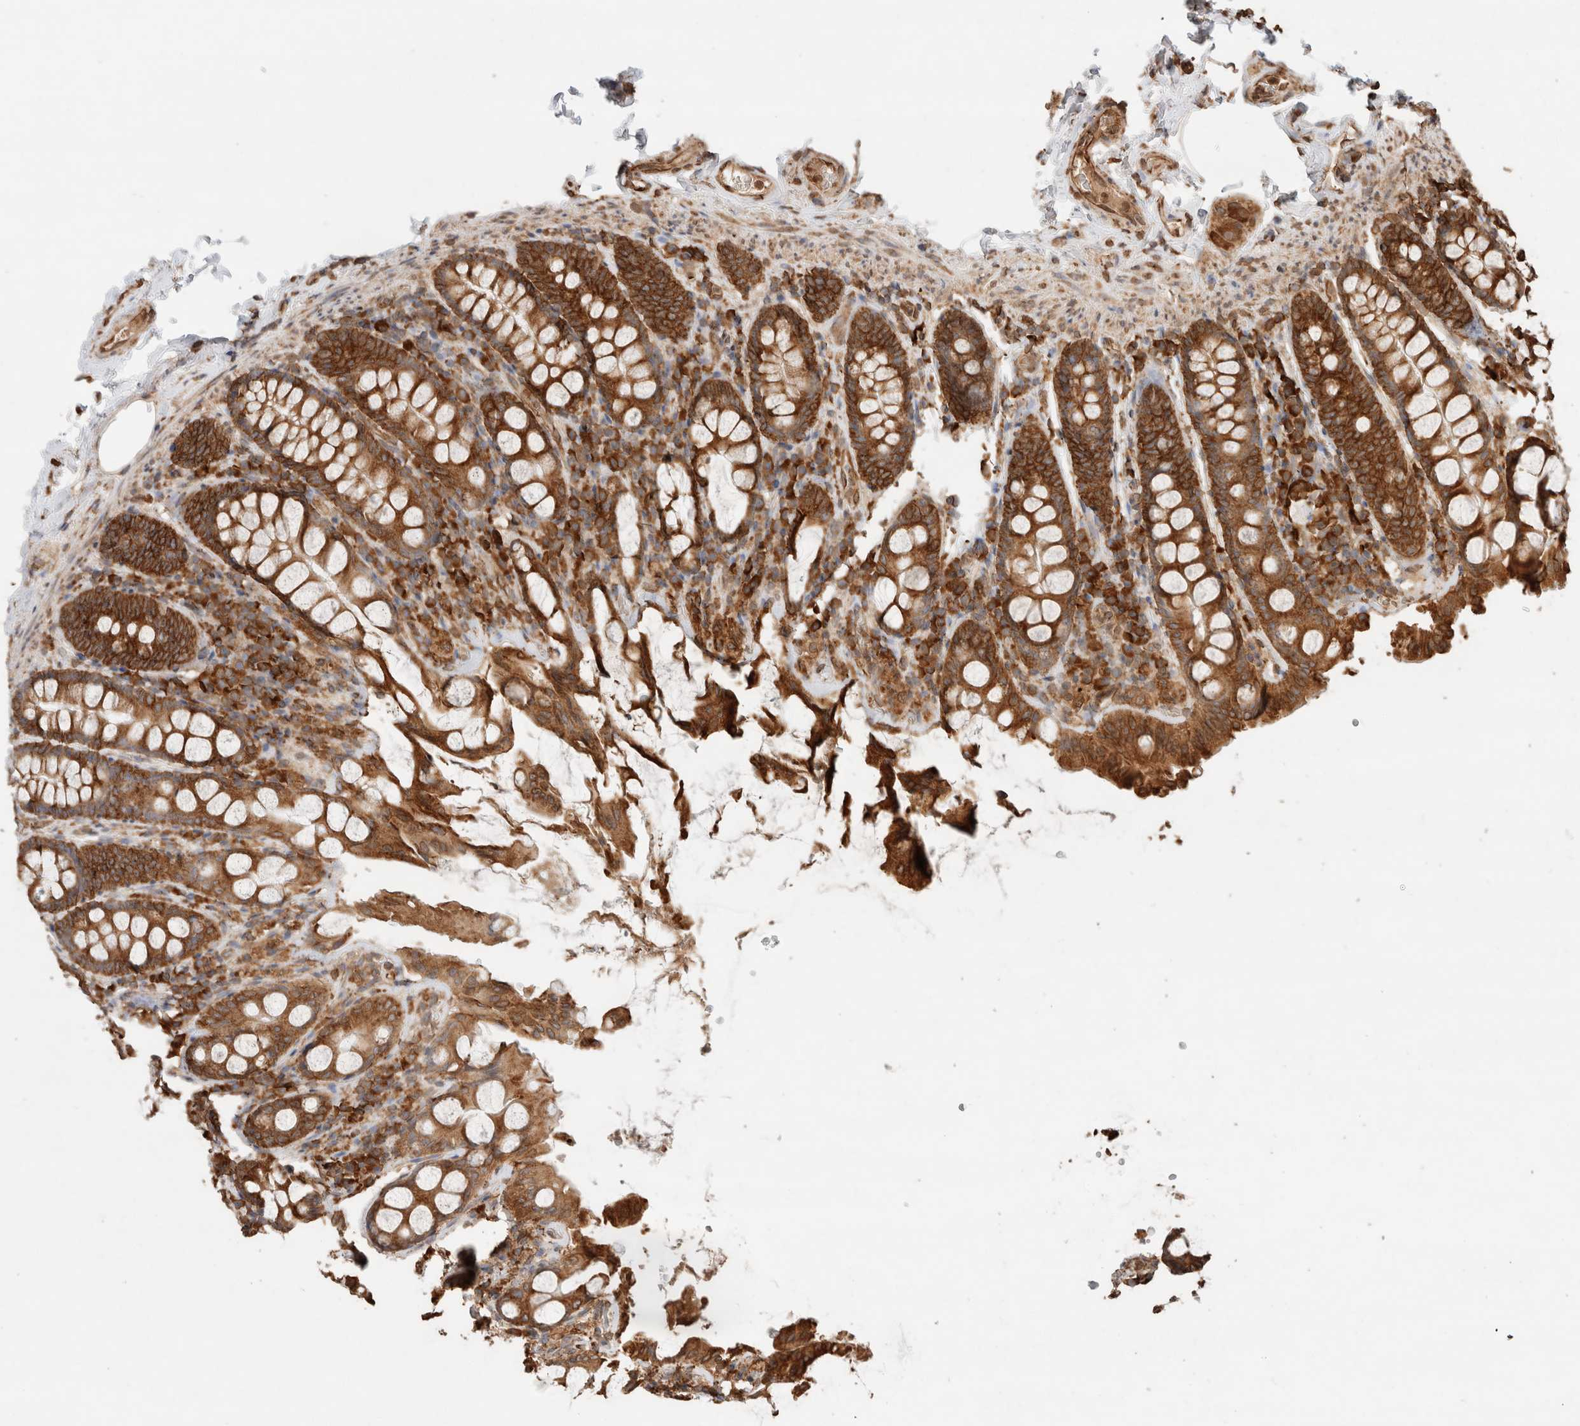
{"staining": {"intensity": "moderate", "quantity": ">75%", "location": "cytoplasmic/membranous"}, "tissue": "colon", "cell_type": "Endothelial cells", "image_type": "normal", "snomed": [{"axis": "morphology", "description": "Normal tissue, NOS"}, {"axis": "topography", "description": "Colon"}, {"axis": "topography", "description": "Peripheral nerve tissue"}], "caption": "IHC photomicrograph of benign colon: colon stained using immunohistochemistry exhibits medium levels of moderate protein expression localized specifically in the cytoplasmic/membranous of endothelial cells, appearing as a cytoplasmic/membranous brown color.", "gene": "ERAP1", "patient": {"sex": "female", "age": 61}}